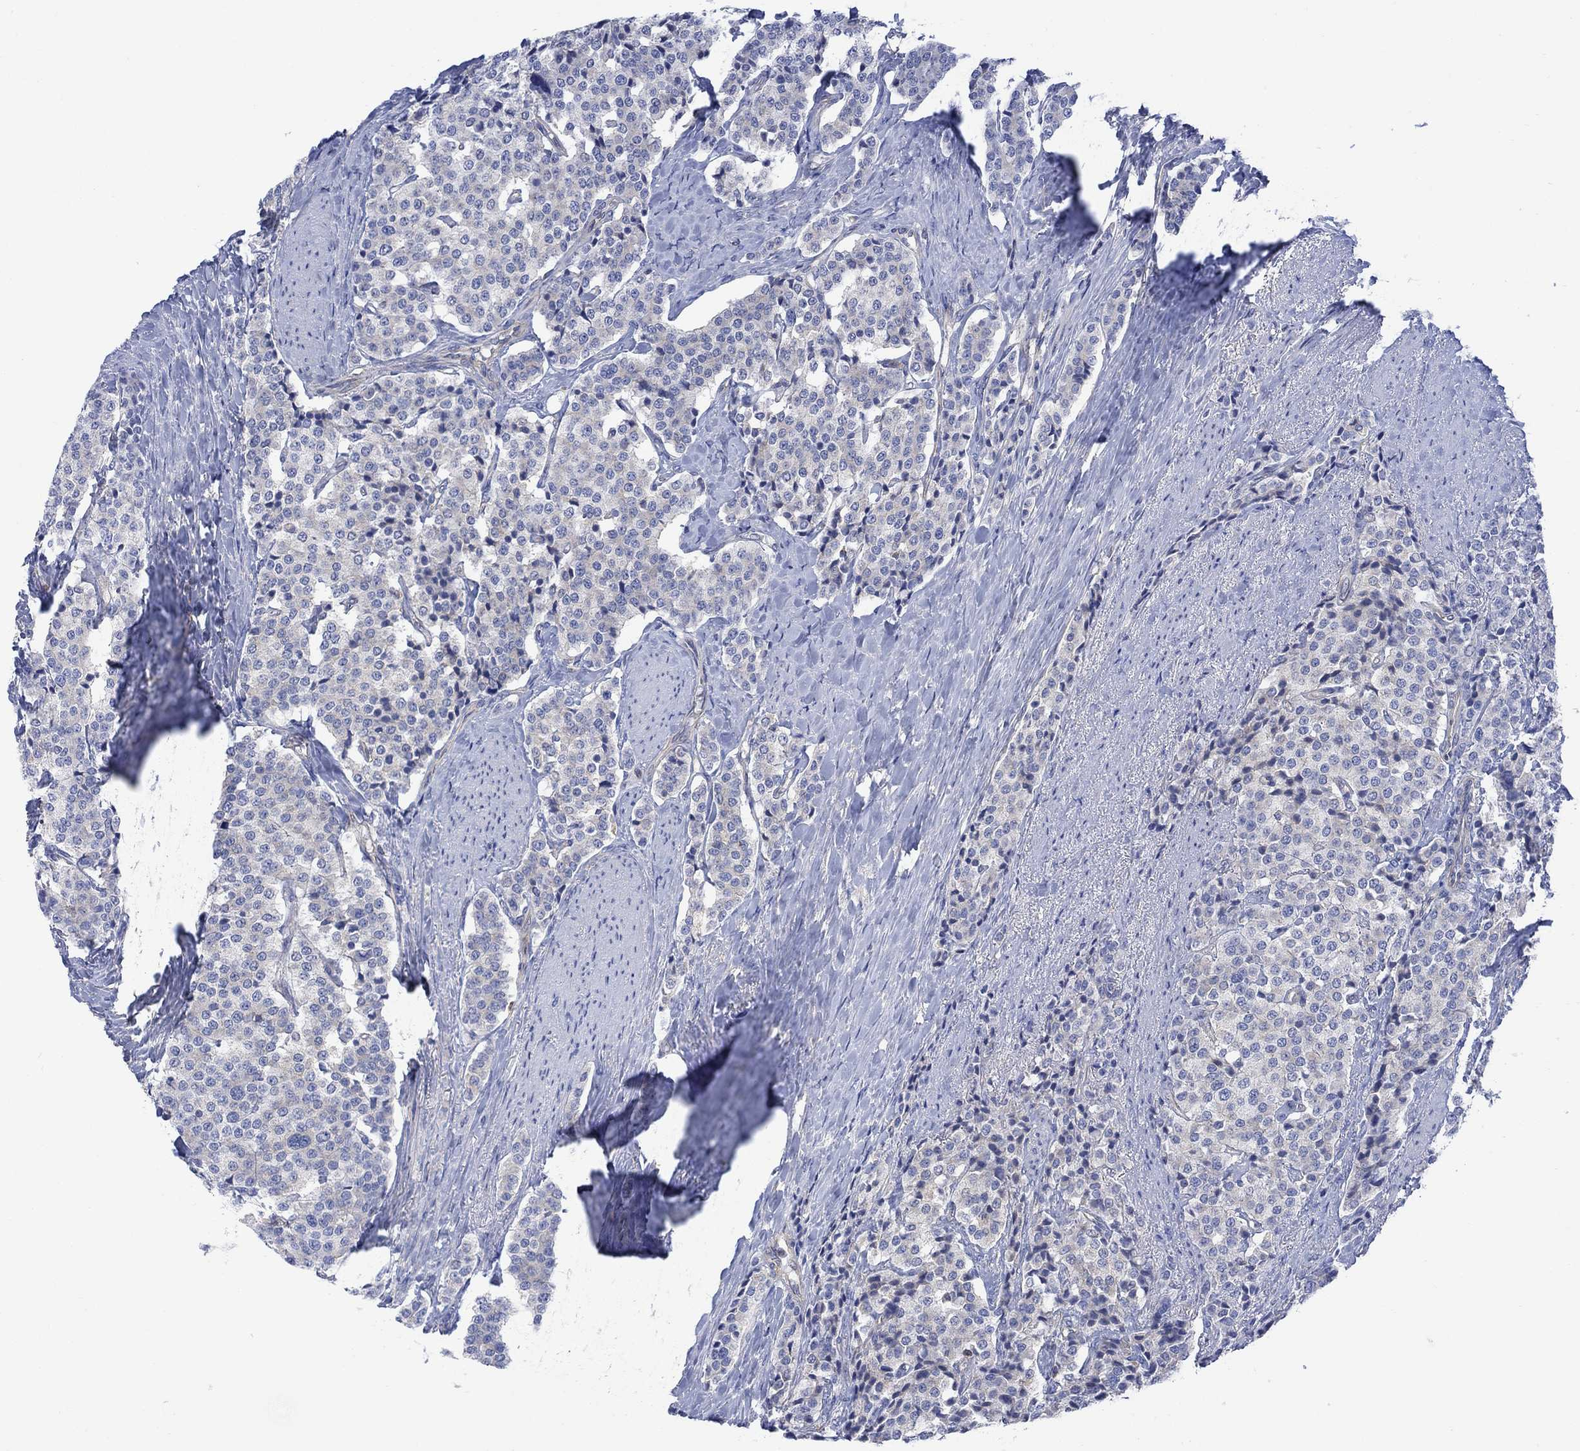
{"staining": {"intensity": "negative", "quantity": "none", "location": "none"}, "tissue": "carcinoid", "cell_type": "Tumor cells", "image_type": "cancer", "snomed": [{"axis": "morphology", "description": "Carcinoid, malignant, NOS"}, {"axis": "topography", "description": "Small intestine"}], "caption": "This photomicrograph is of malignant carcinoid stained with immunohistochemistry to label a protein in brown with the nuclei are counter-stained blue. There is no positivity in tumor cells. (Stains: DAB (3,3'-diaminobenzidine) immunohistochemistry with hematoxylin counter stain, Microscopy: brightfield microscopy at high magnification).", "gene": "GBP5", "patient": {"sex": "female", "age": 58}}